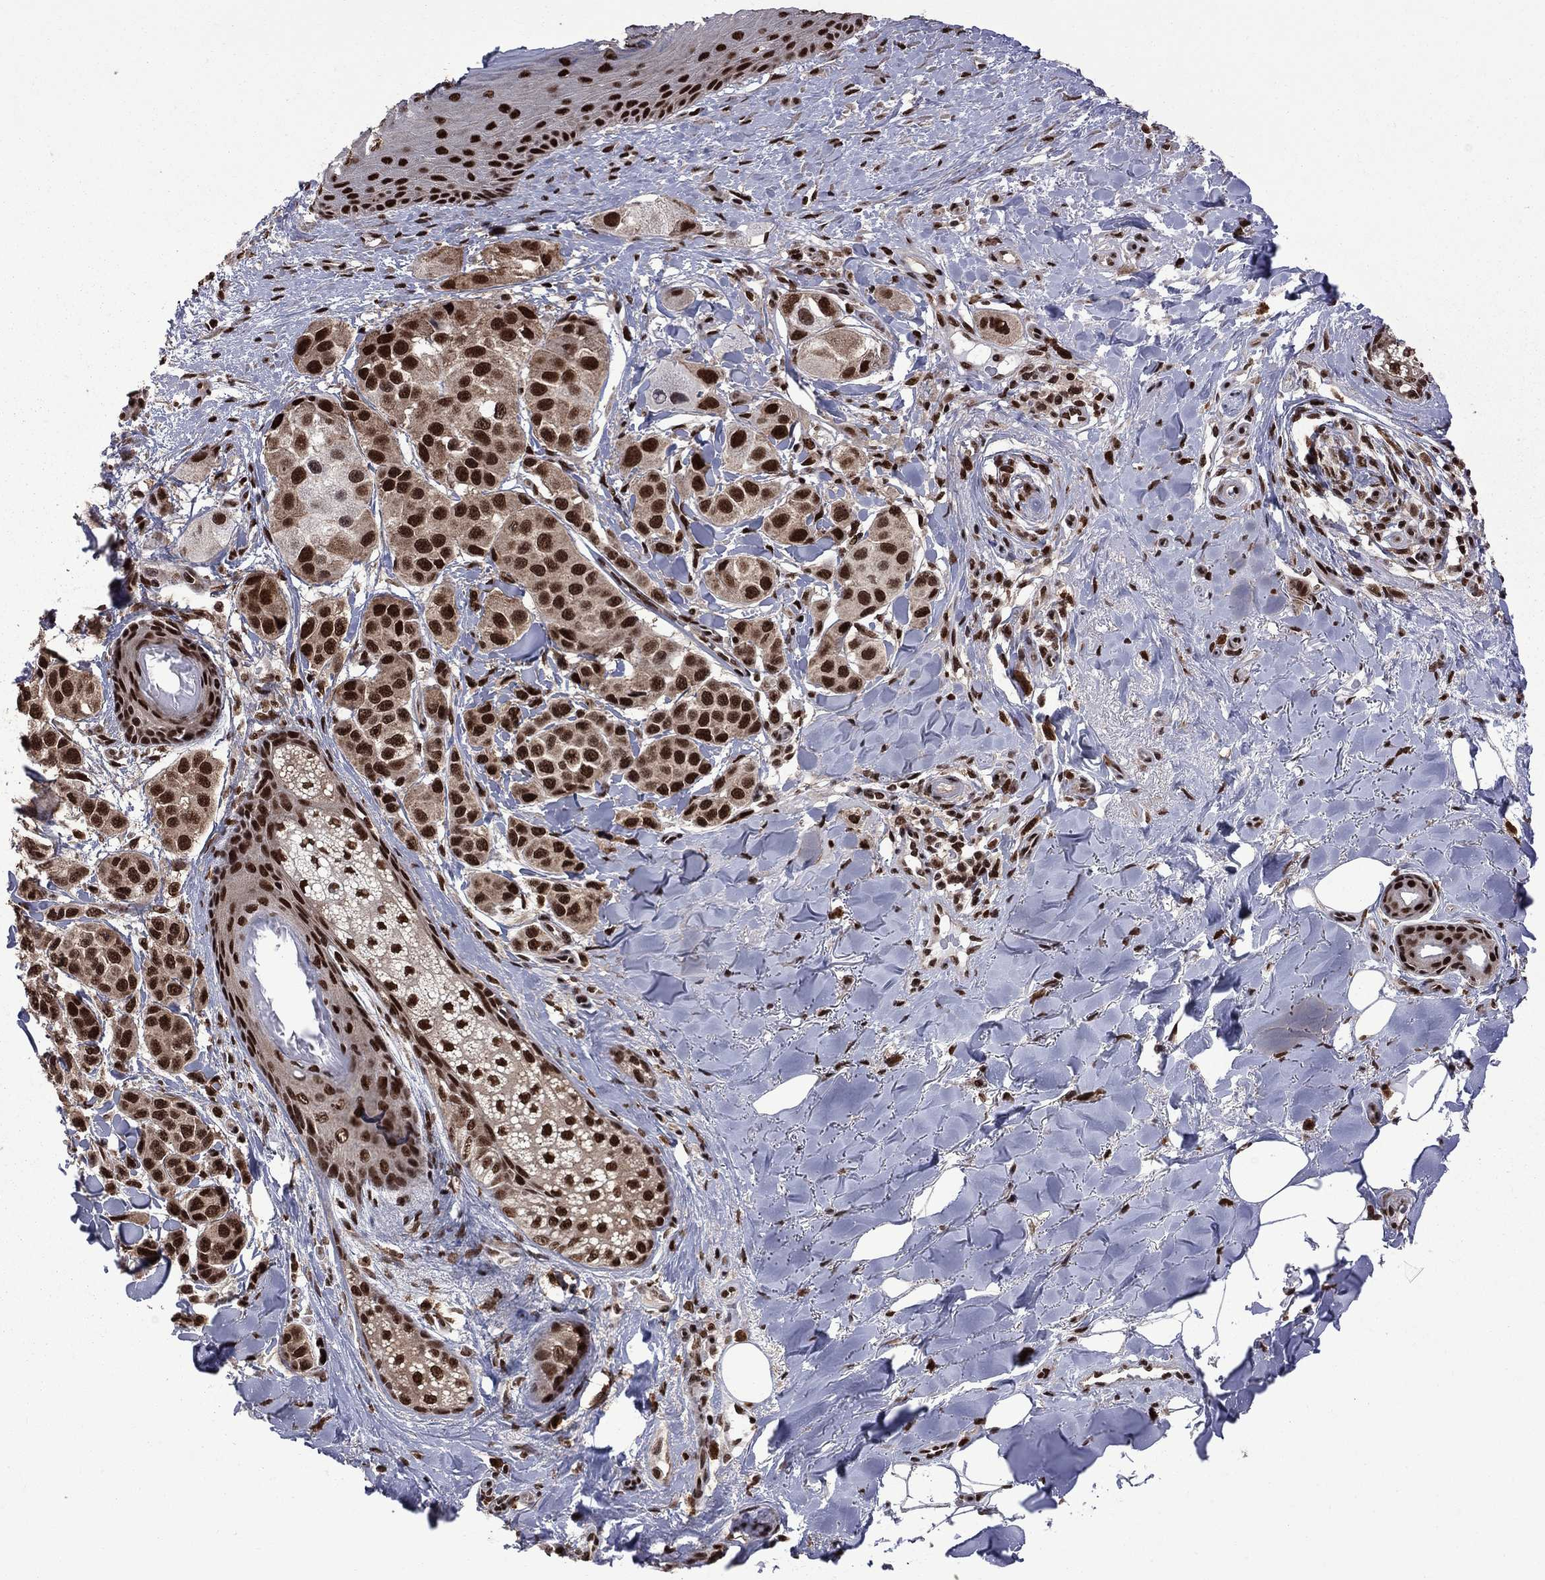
{"staining": {"intensity": "strong", "quantity": ">75%", "location": "nuclear"}, "tissue": "melanoma", "cell_type": "Tumor cells", "image_type": "cancer", "snomed": [{"axis": "morphology", "description": "Malignant melanoma, NOS"}, {"axis": "topography", "description": "Skin"}], "caption": "There is high levels of strong nuclear positivity in tumor cells of malignant melanoma, as demonstrated by immunohistochemical staining (brown color).", "gene": "MED25", "patient": {"sex": "male", "age": 57}}